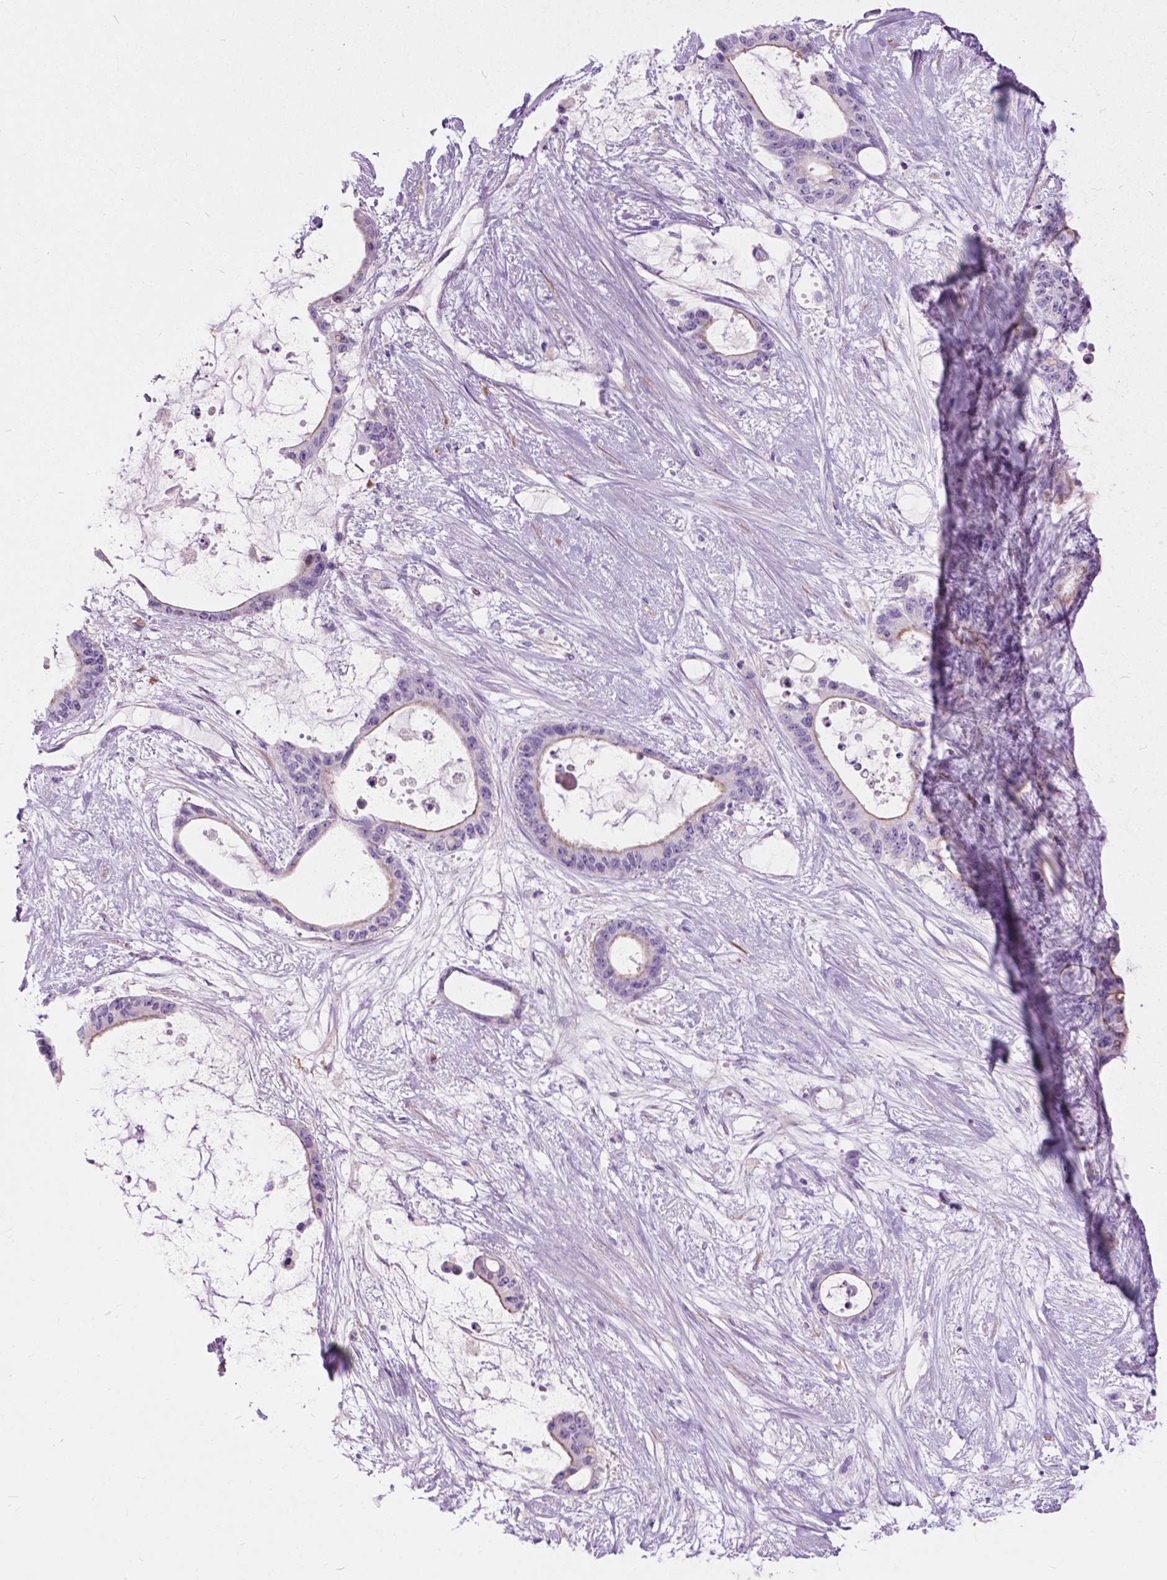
{"staining": {"intensity": "weak", "quantity": "<25%", "location": "cytoplasmic/membranous"}, "tissue": "liver cancer", "cell_type": "Tumor cells", "image_type": "cancer", "snomed": [{"axis": "morphology", "description": "Normal tissue, NOS"}, {"axis": "morphology", "description": "Cholangiocarcinoma"}, {"axis": "topography", "description": "Liver"}, {"axis": "topography", "description": "Peripheral nerve tissue"}], "caption": "IHC photomicrograph of cholangiocarcinoma (liver) stained for a protein (brown), which exhibits no positivity in tumor cells.", "gene": "PRR35", "patient": {"sex": "female", "age": 73}}